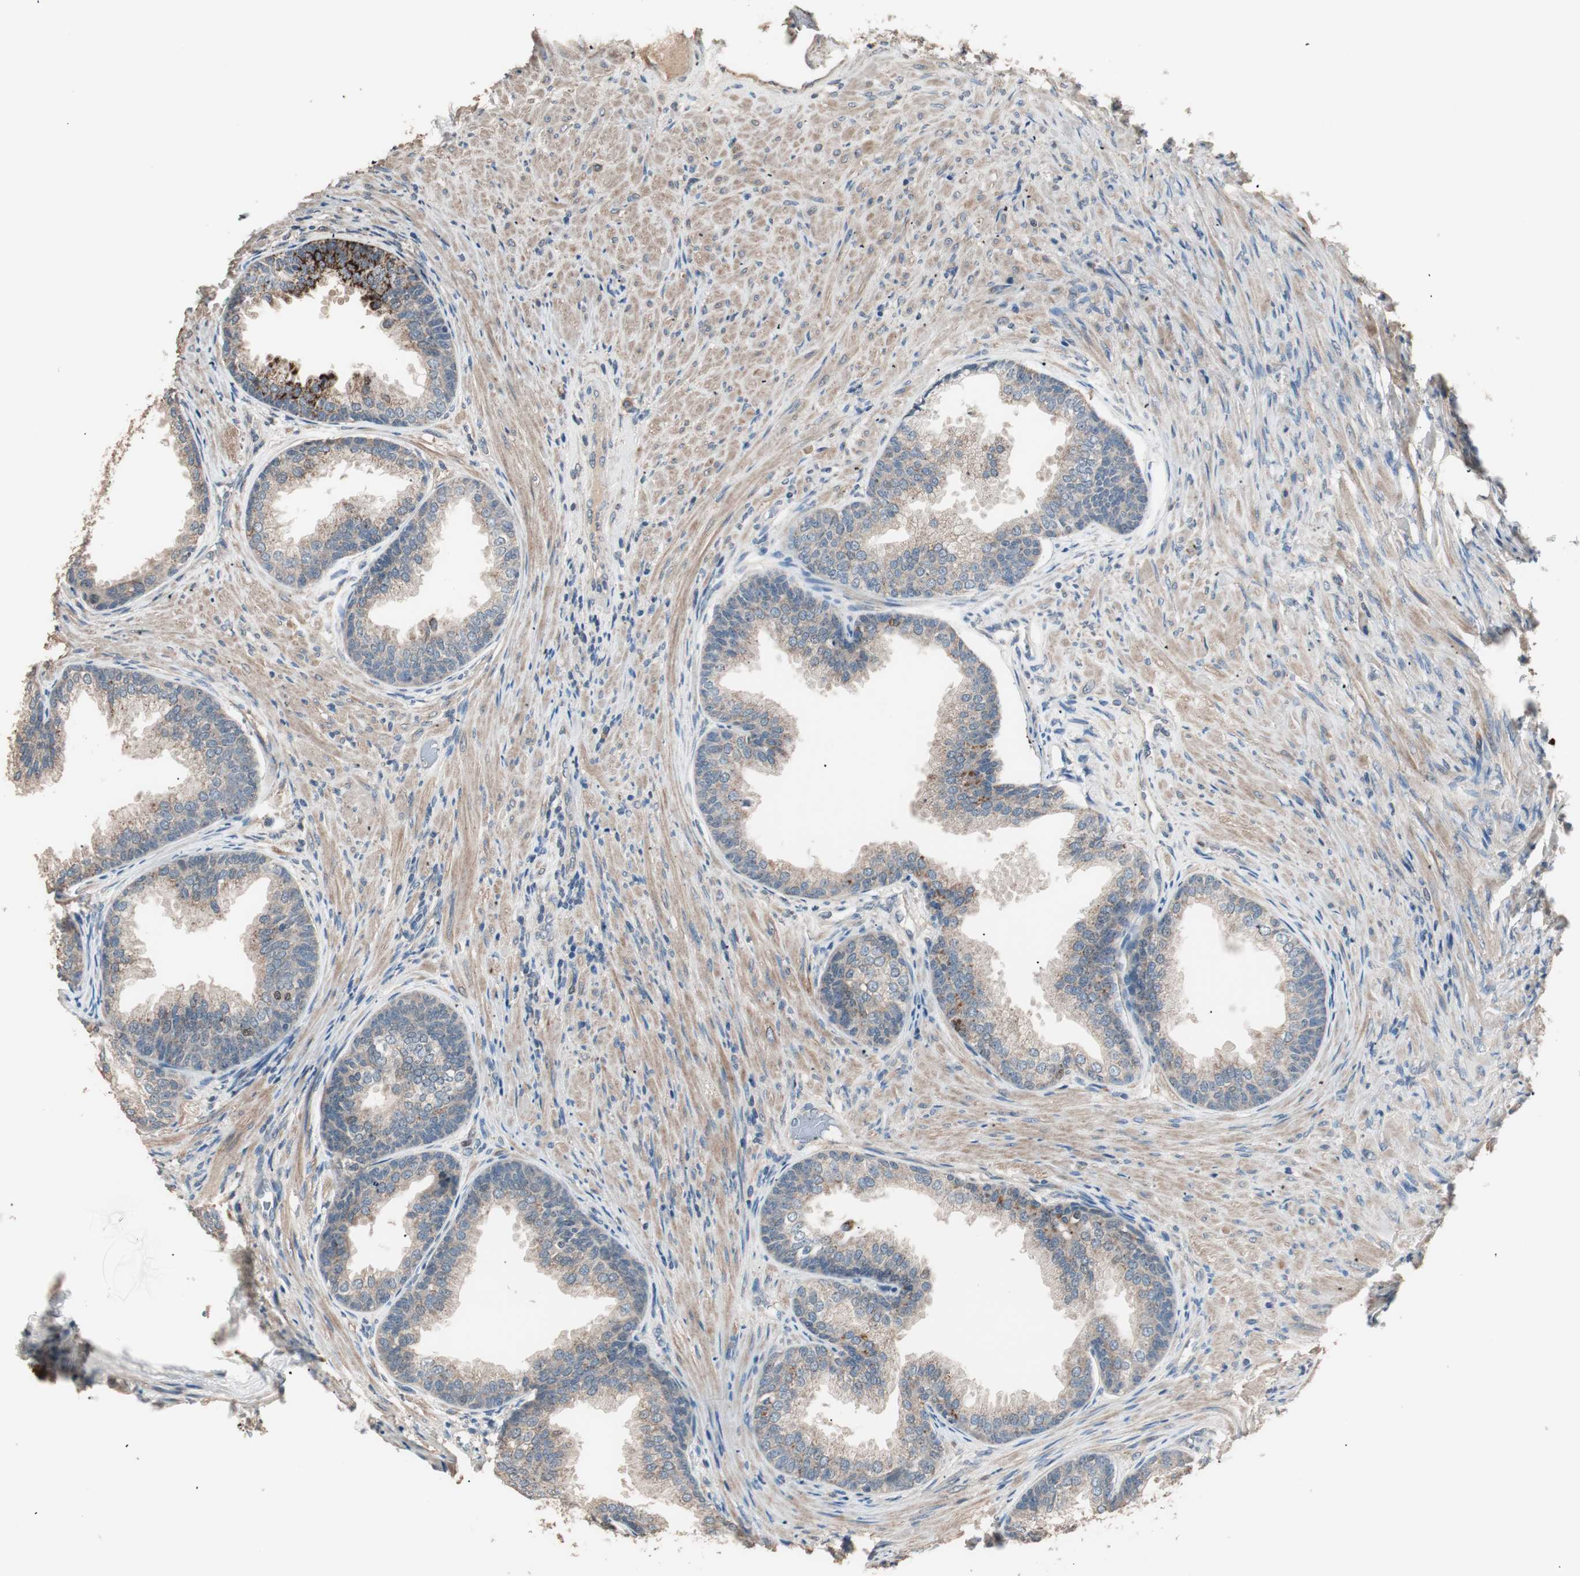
{"staining": {"intensity": "moderate", "quantity": ">75%", "location": "cytoplasmic/membranous"}, "tissue": "prostate", "cell_type": "Glandular cells", "image_type": "normal", "snomed": [{"axis": "morphology", "description": "Normal tissue, NOS"}, {"axis": "topography", "description": "Prostate"}], "caption": "Brown immunohistochemical staining in unremarkable human prostate shows moderate cytoplasmic/membranous staining in approximately >75% of glandular cells.", "gene": "NFRKB", "patient": {"sex": "male", "age": 76}}